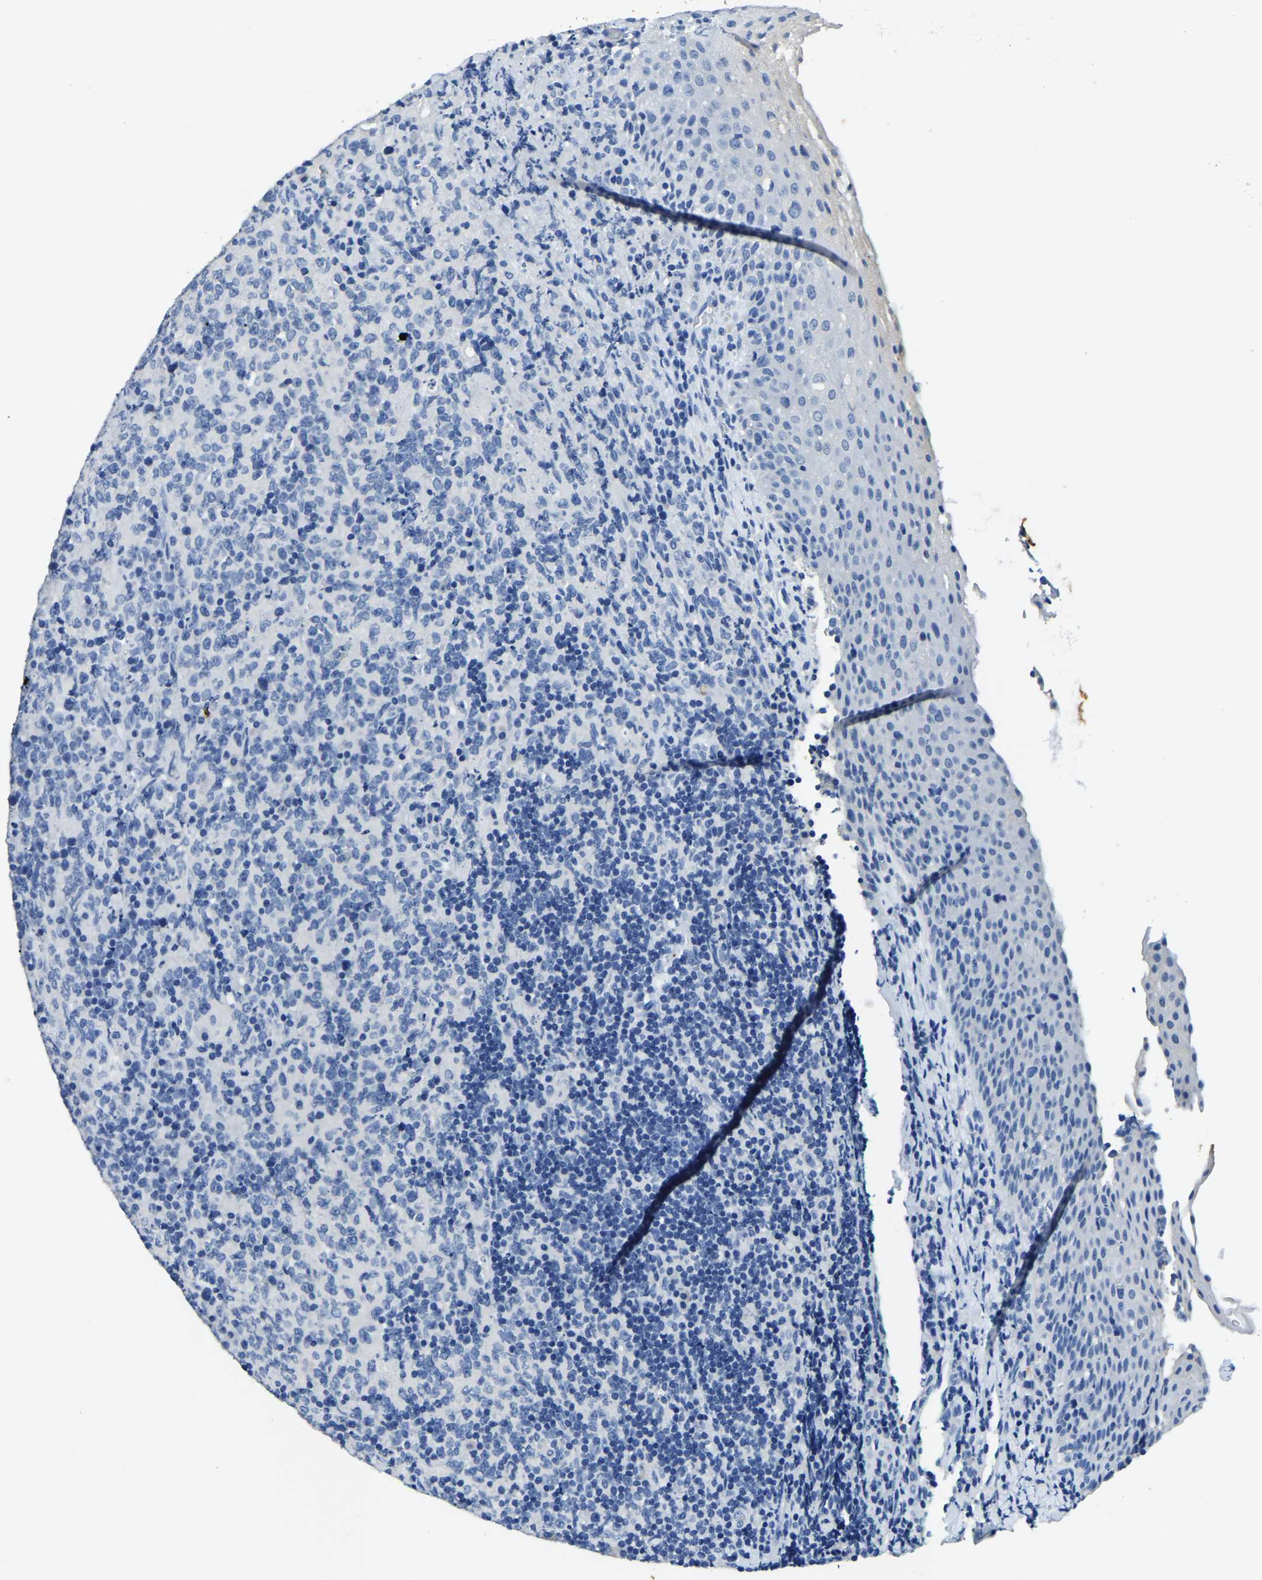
{"staining": {"intensity": "negative", "quantity": "none", "location": "none"}, "tissue": "lymphoma", "cell_type": "Tumor cells", "image_type": "cancer", "snomed": [{"axis": "morphology", "description": "Malignant lymphoma, non-Hodgkin's type, High grade"}, {"axis": "topography", "description": "Tonsil"}], "caption": "Lymphoma was stained to show a protein in brown. There is no significant positivity in tumor cells.", "gene": "UBN2", "patient": {"sex": "female", "age": 36}}